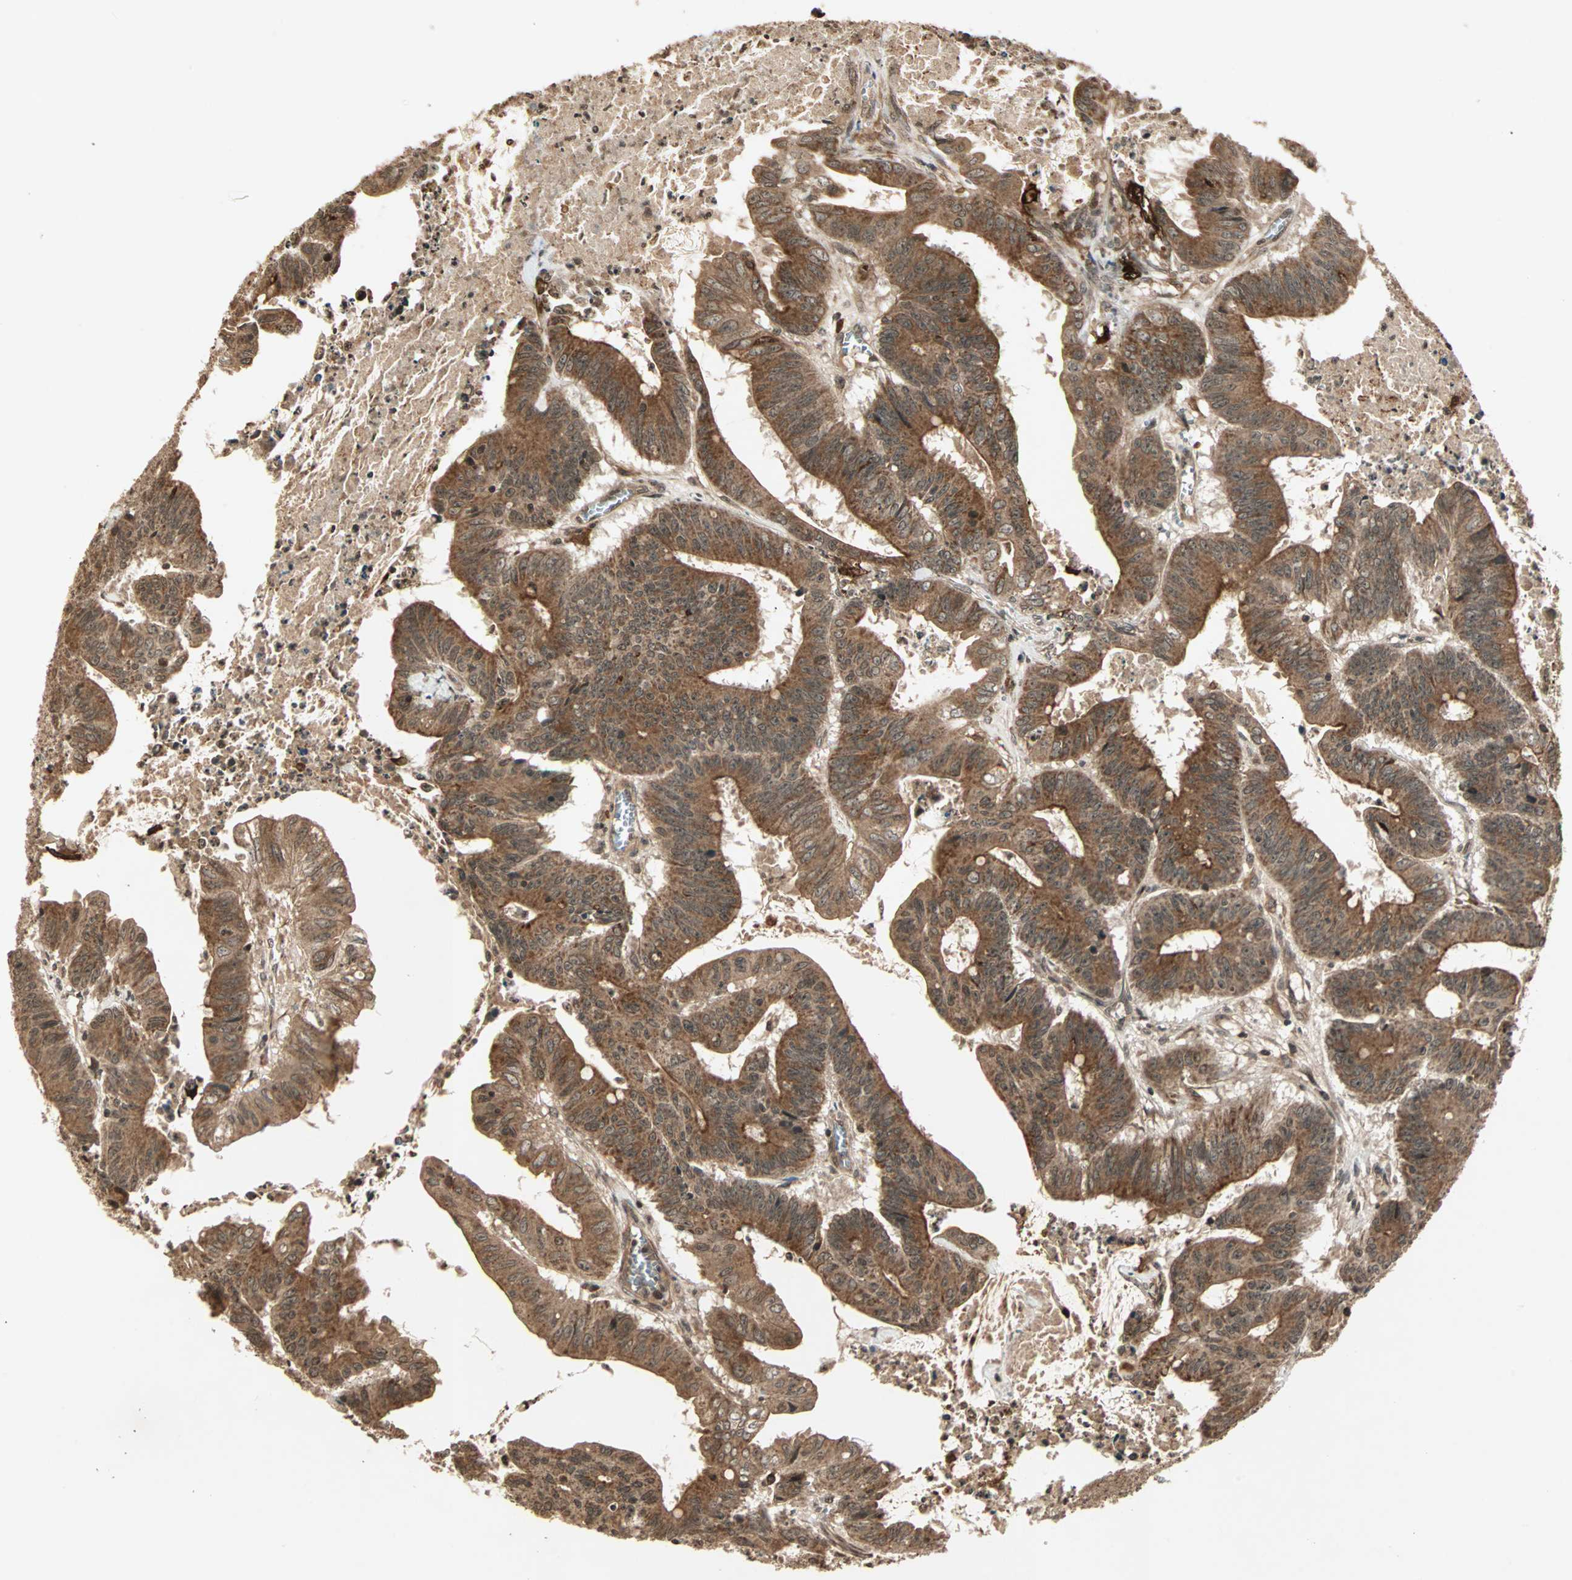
{"staining": {"intensity": "strong", "quantity": ">75%", "location": "cytoplasmic/membranous"}, "tissue": "colorectal cancer", "cell_type": "Tumor cells", "image_type": "cancer", "snomed": [{"axis": "morphology", "description": "Adenocarcinoma, NOS"}, {"axis": "topography", "description": "Colon"}], "caption": "Strong cytoplasmic/membranous protein expression is identified in approximately >75% of tumor cells in colorectal cancer.", "gene": "RFFL", "patient": {"sex": "male", "age": 45}}